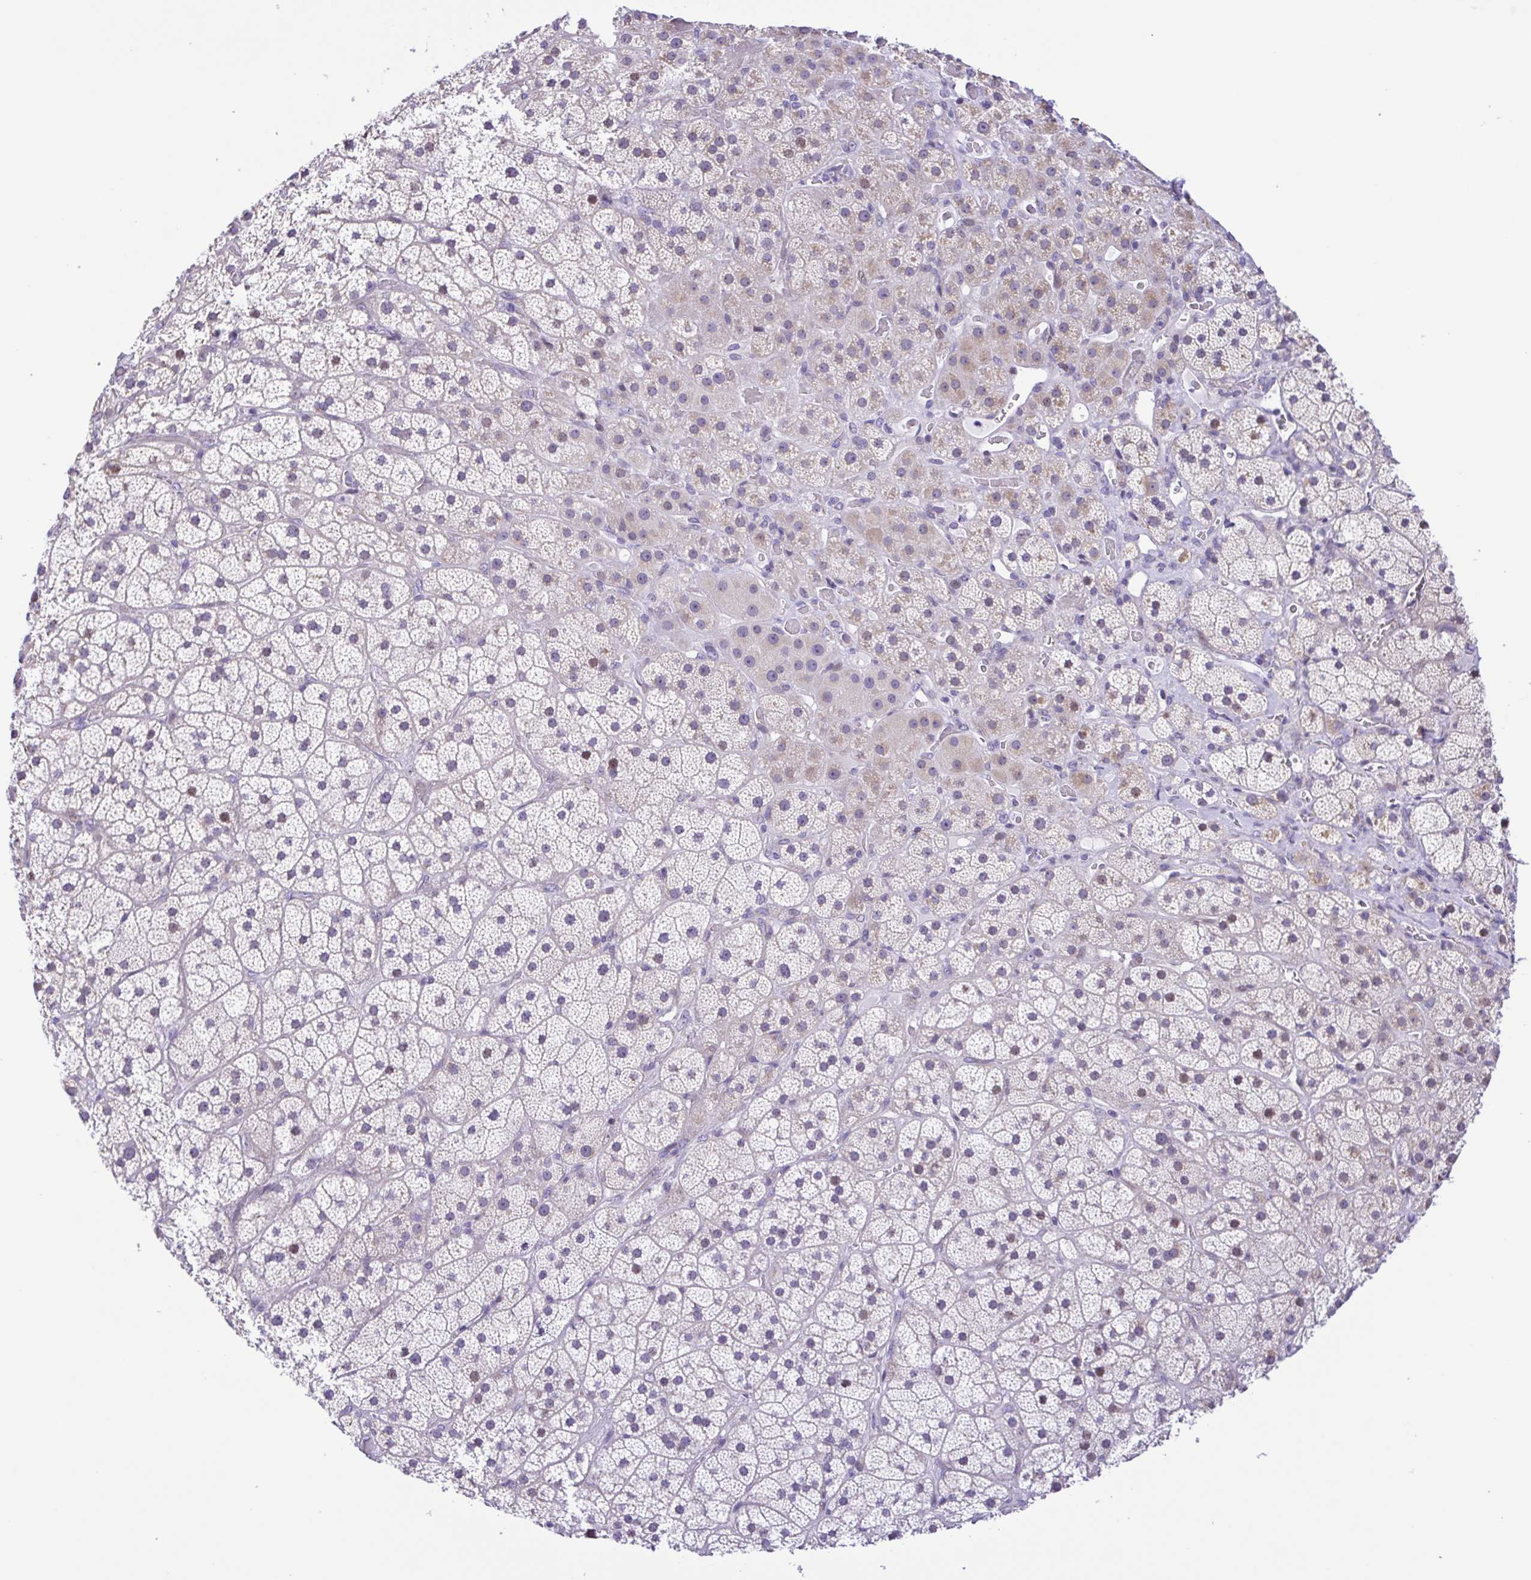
{"staining": {"intensity": "weak", "quantity": "<25%", "location": "nuclear"}, "tissue": "adrenal gland", "cell_type": "Glandular cells", "image_type": "normal", "snomed": [{"axis": "morphology", "description": "Normal tissue, NOS"}, {"axis": "topography", "description": "Adrenal gland"}], "caption": "Immunohistochemistry histopathology image of normal adrenal gland stained for a protein (brown), which displays no staining in glandular cells.", "gene": "ENSG00000286022", "patient": {"sex": "male", "age": 57}}